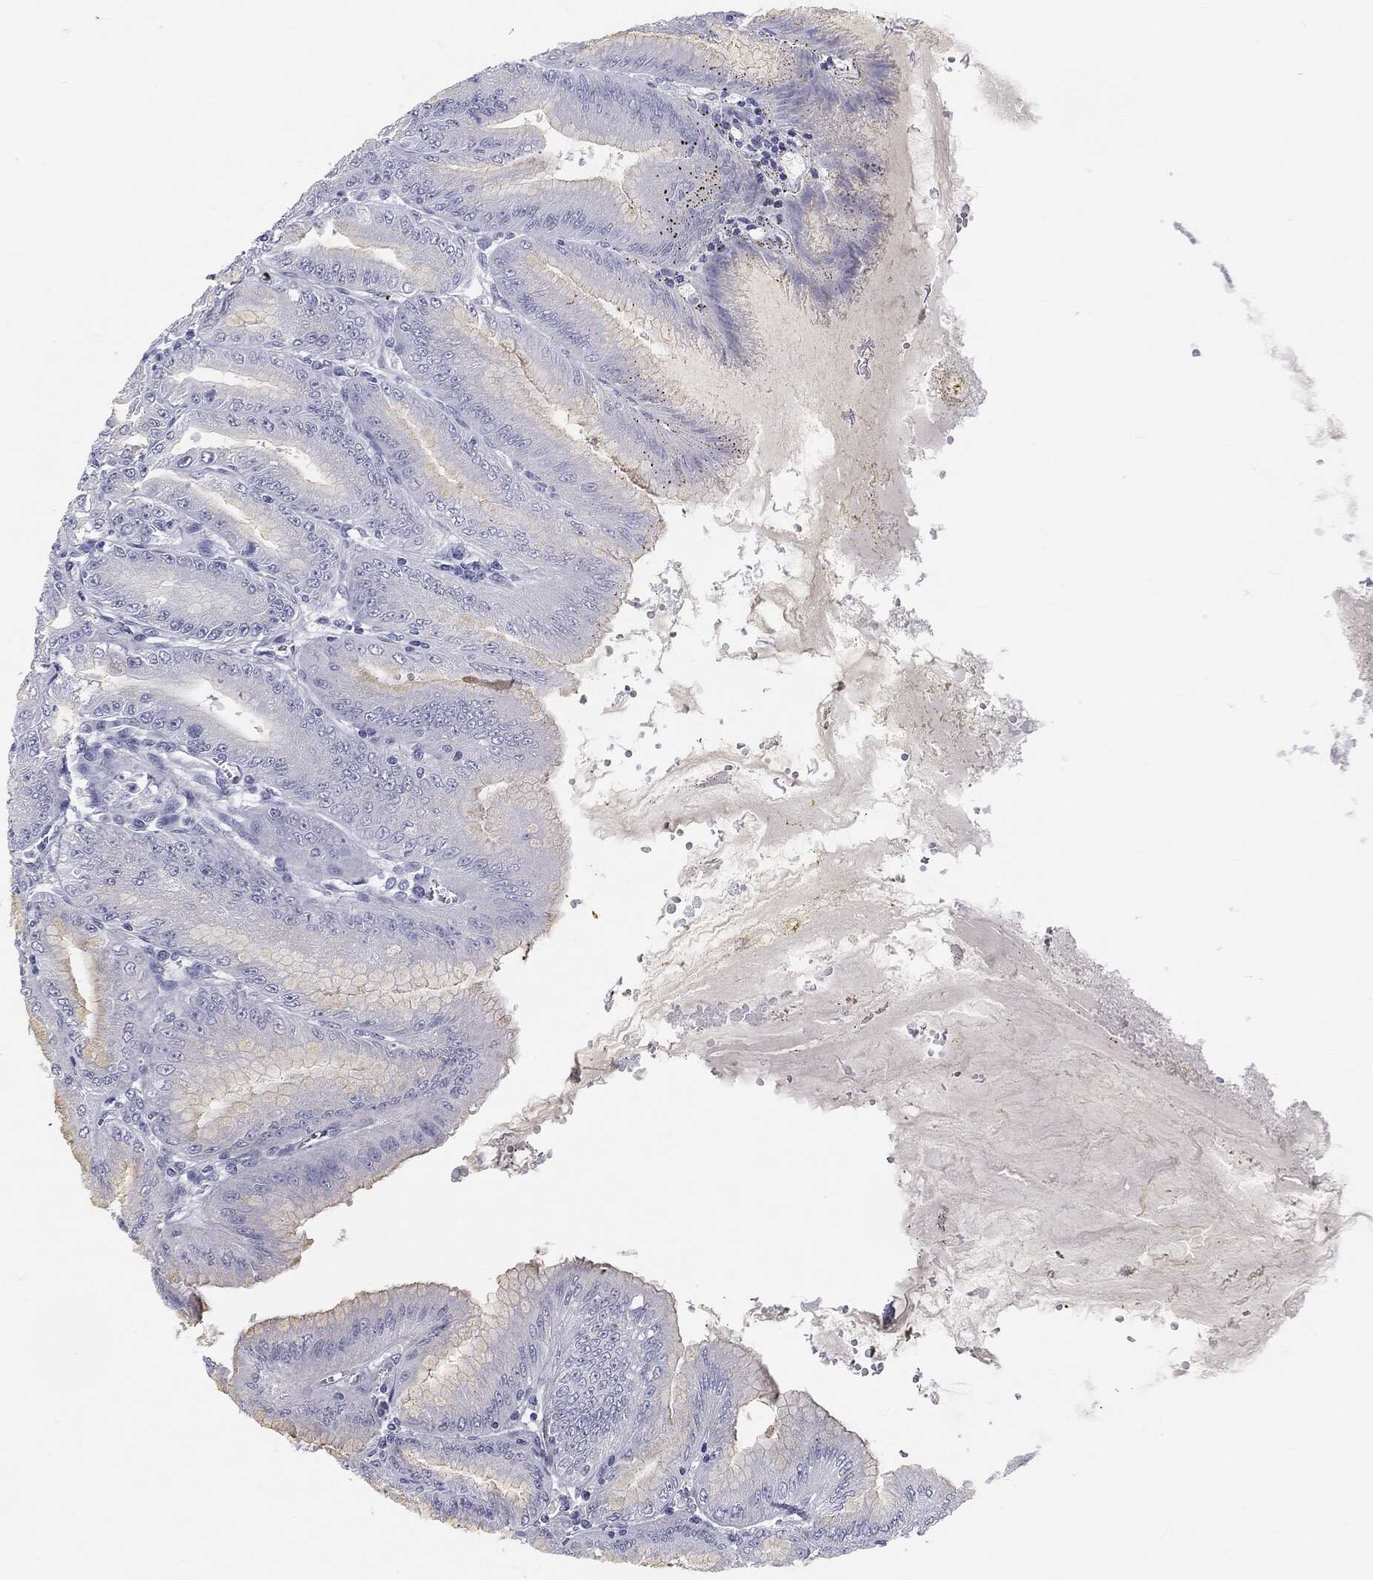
{"staining": {"intensity": "weak", "quantity": "<25%", "location": "cytoplasmic/membranous"}, "tissue": "stomach", "cell_type": "Glandular cells", "image_type": "normal", "snomed": [{"axis": "morphology", "description": "Normal tissue, NOS"}, {"axis": "topography", "description": "Stomach"}], "caption": "Glandular cells are negative for protein expression in normal human stomach. (Brightfield microscopy of DAB IHC at high magnification).", "gene": "MLLT10", "patient": {"sex": "male", "age": 71}}